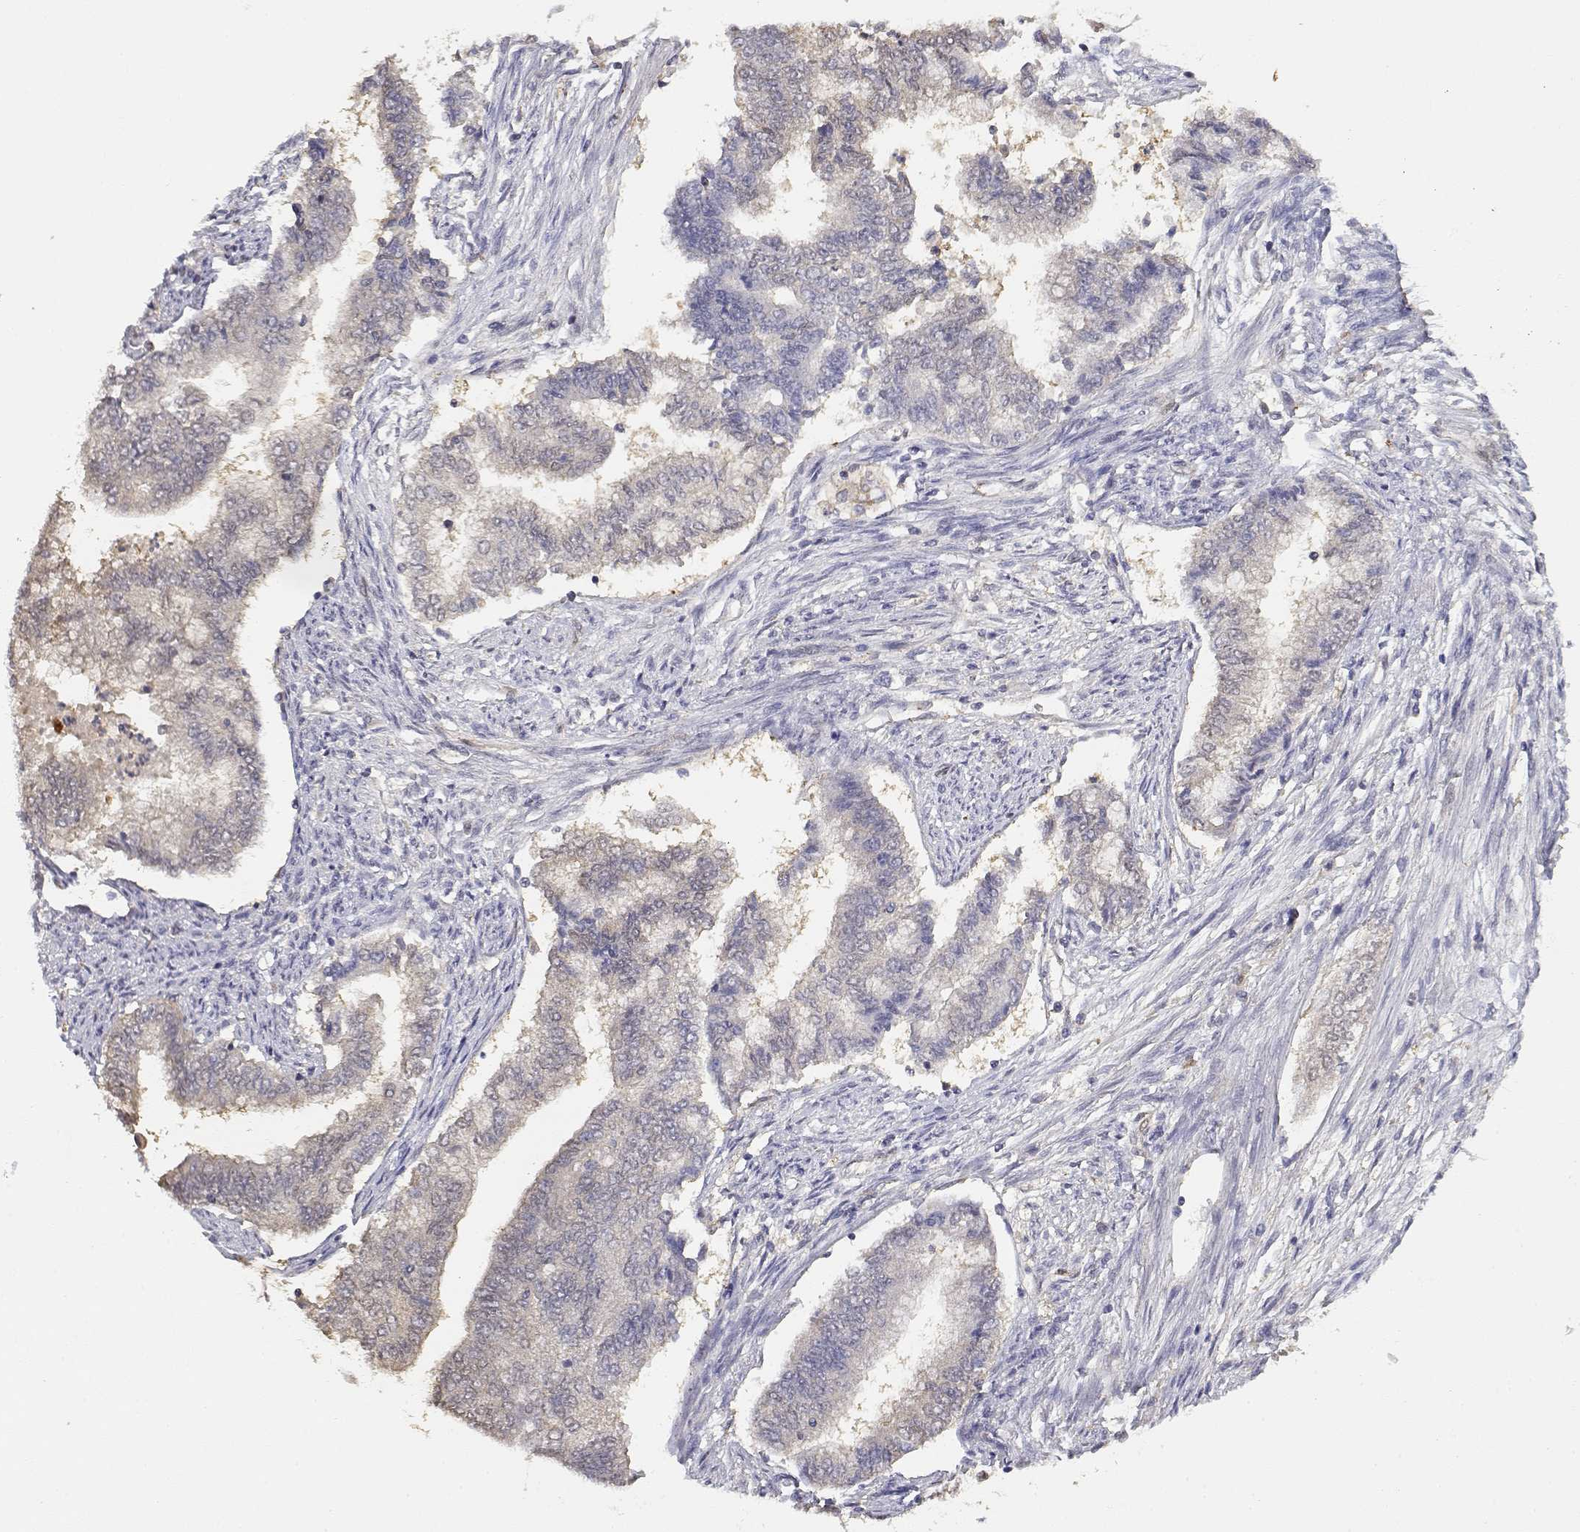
{"staining": {"intensity": "negative", "quantity": "none", "location": "none"}, "tissue": "endometrial cancer", "cell_type": "Tumor cells", "image_type": "cancer", "snomed": [{"axis": "morphology", "description": "Adenocarcinoma, NOS"}, {"axis": "topography", "description": "Endometrium"}], "caption": "DAB (3,3'-diaminobenzidine) immunohistochemical staining of endometrial adenocarcinoma reveals no significant staining in tumor cells.", "gene": "ADA", "patient": {"sex": "female", "age": 65}}